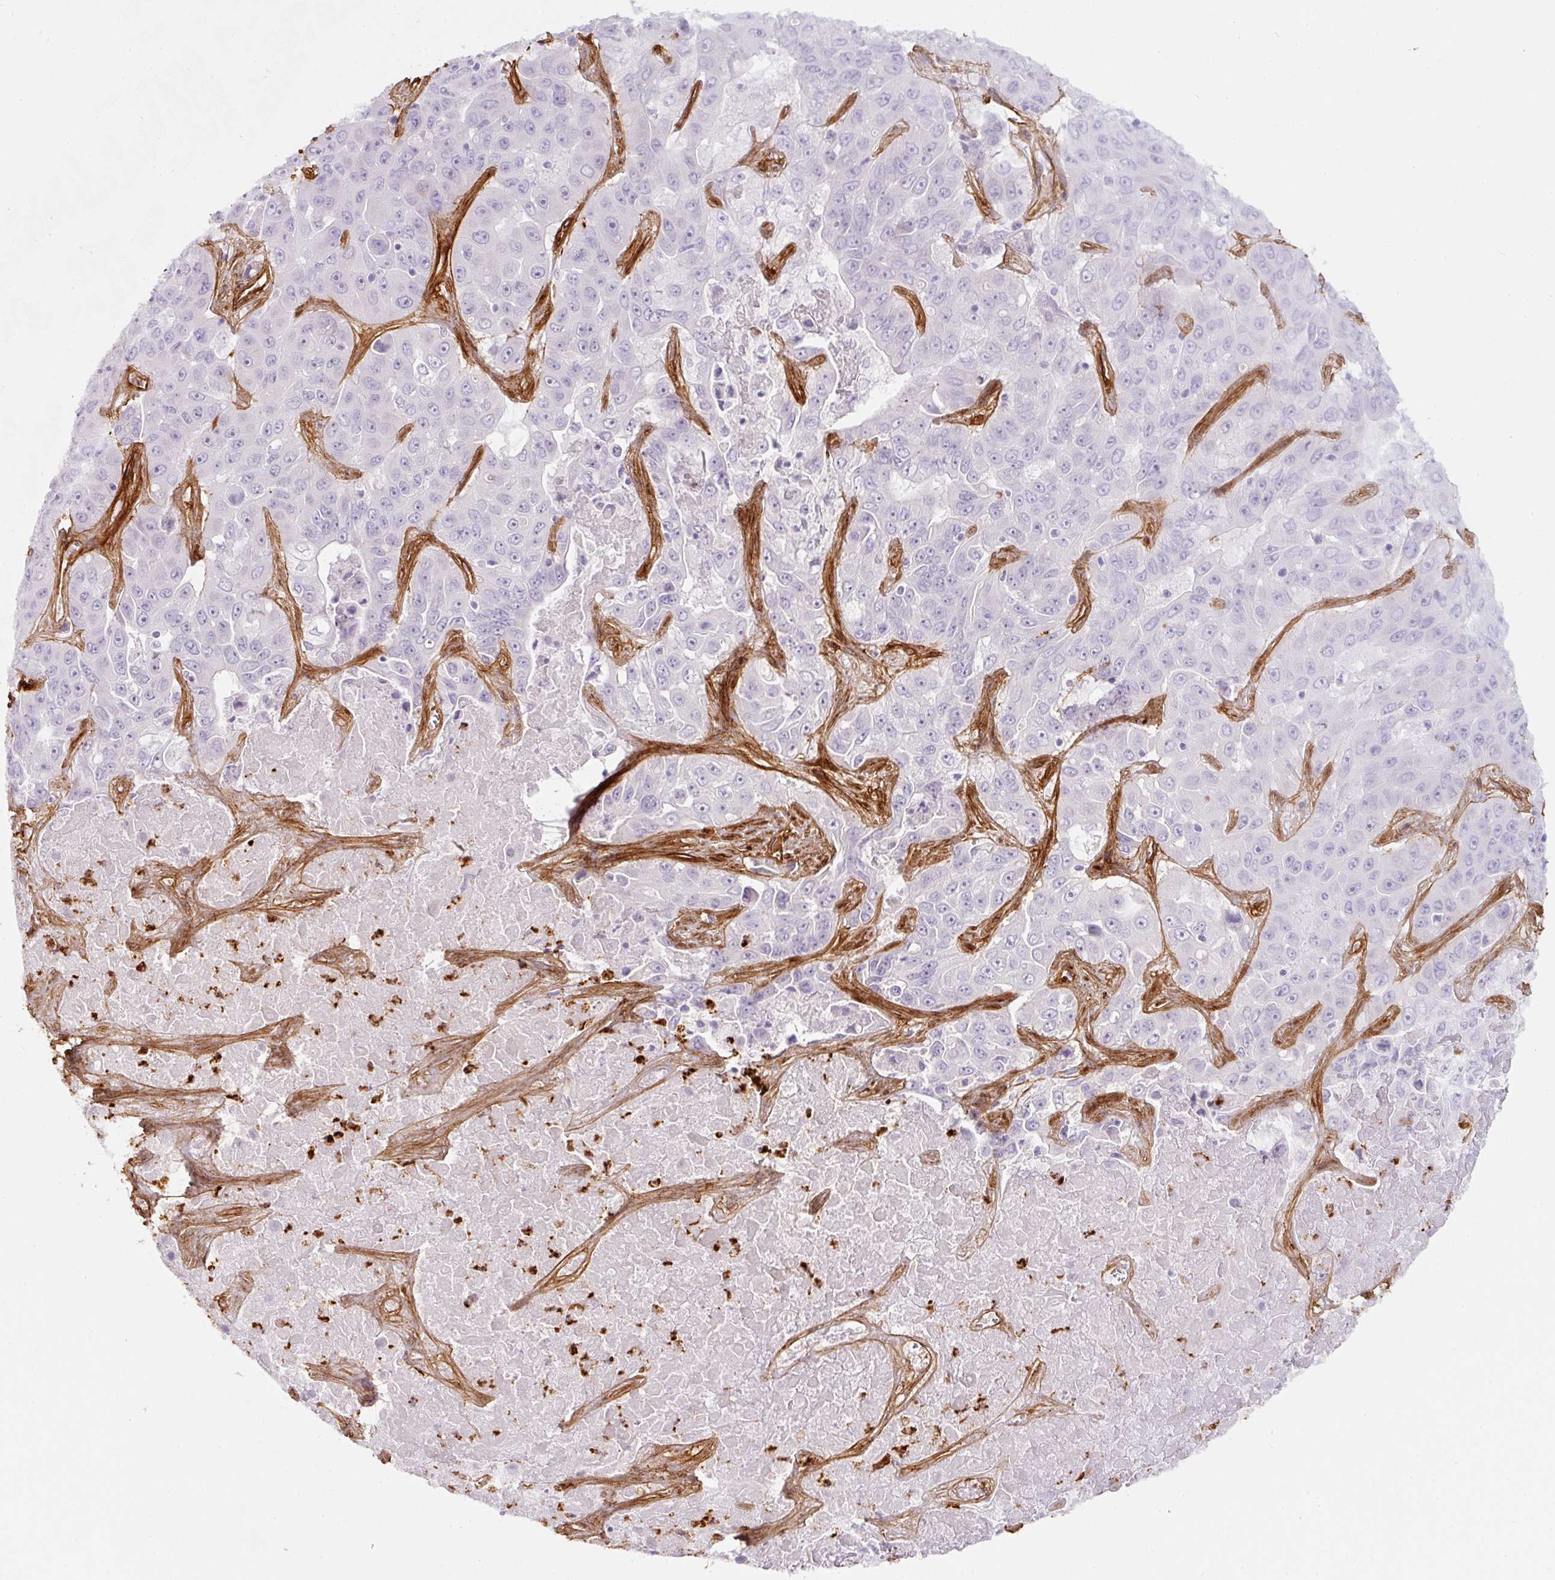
{"staining": {"intensity": "negative", "quantity": "none", "location": "none"}, "tissue": "liver cancer", "cell_type": "Tumor cells", "image_type": "cancer", "snomed": [{"axis": "morphology", "description": "Cholangiocarcinoma"}, {"axis": "topography", "description": "Liver"}], "caption": "Liver cancer (cholangiocarcinoma) was stained to show a protein in brown. There is no significant positivity in tumor cells. (IHC, brightfield microscopy, high magnification).", "gene": "LOXL4", "patient": {"sex": "female", "age": 52}}